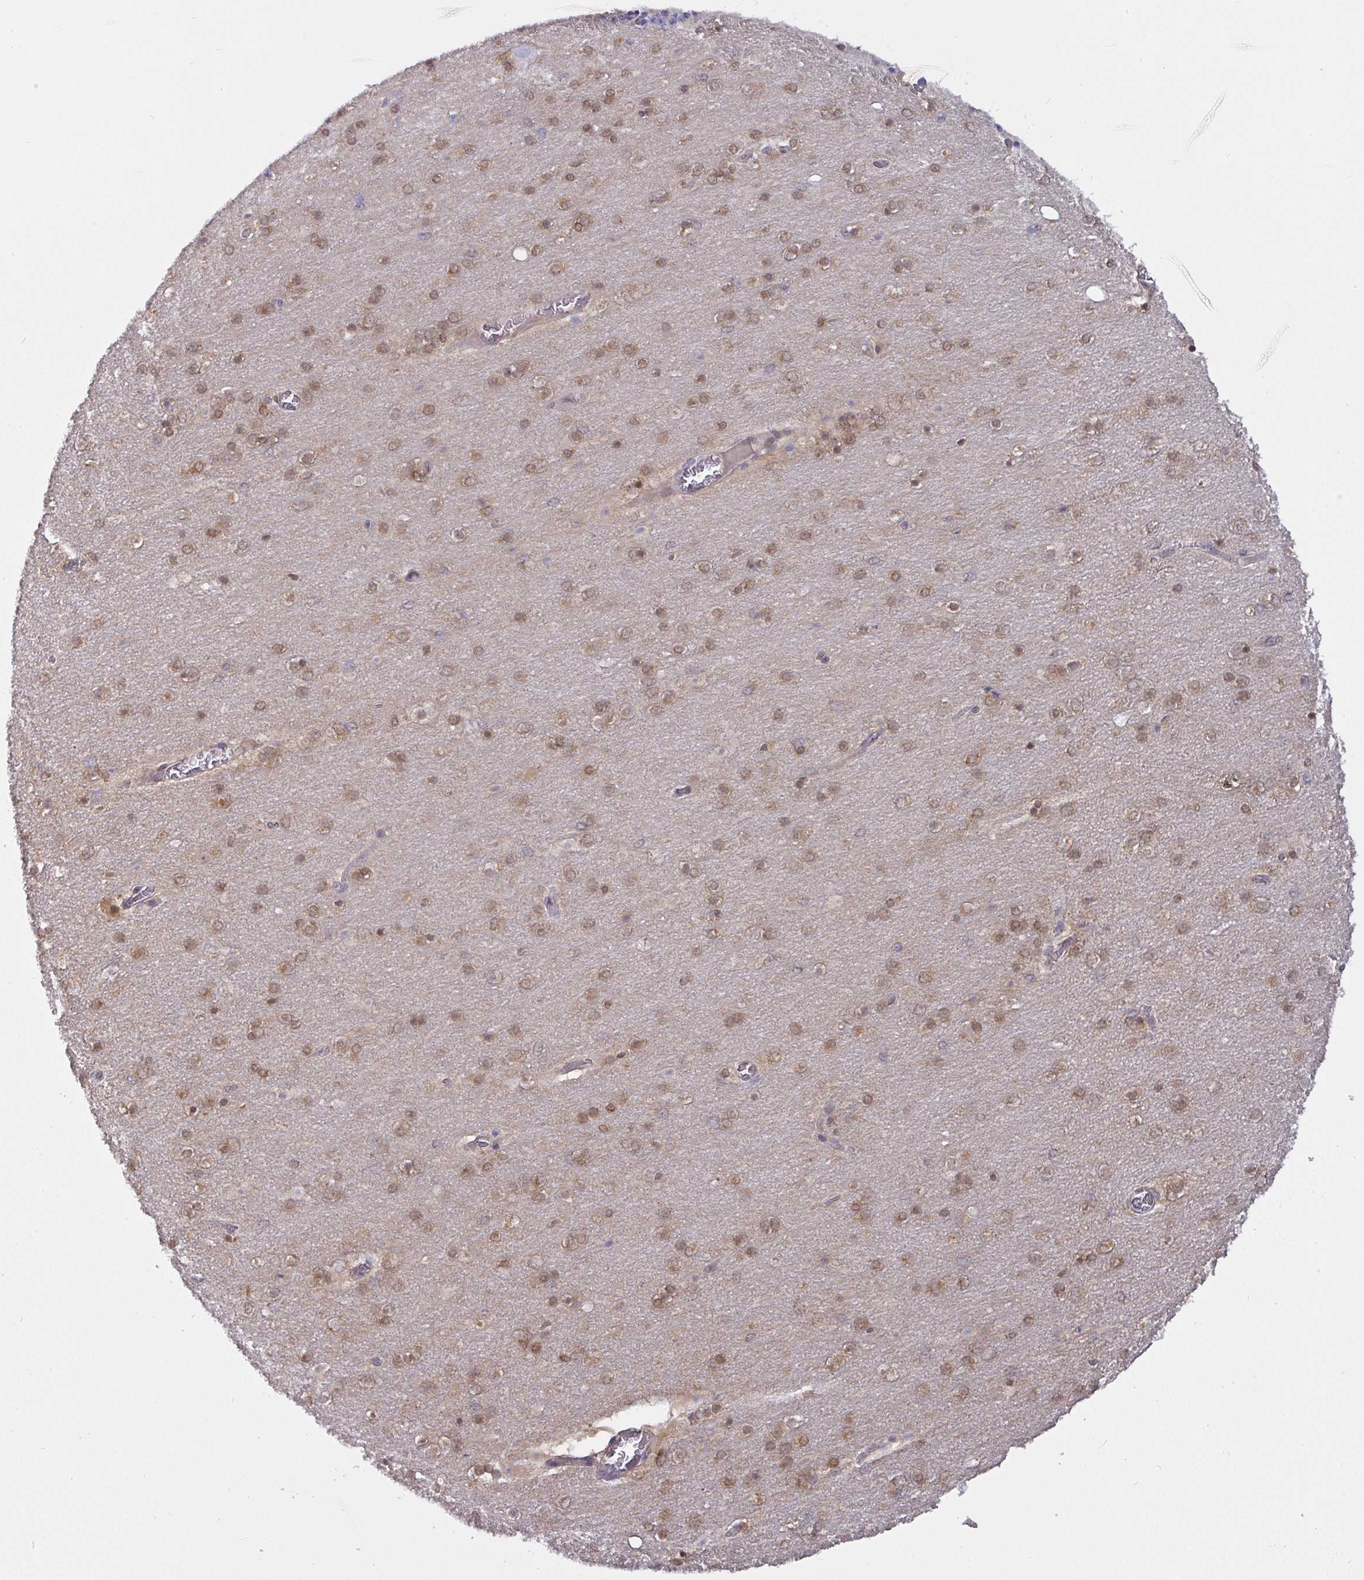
{"staining": {"intensity": "negative", "quantity": "none", "location": "none"}, "tissue": "cerebellum", "cell_type": "Cells in granular layer", "image_type": "normal", "snomed": [{"axis": "morphology", "description": "Normal tissue, NOS"}, {"axis": "topography", "description": "Cerebellum"}], "caption": "Immunohistochemistry image of normal cerebellum stained for a protein (brown), which displays no staining in cells in granular layer.", "gene": "L3HYPDH", "patient": {"sex": "female", "age": 54}}